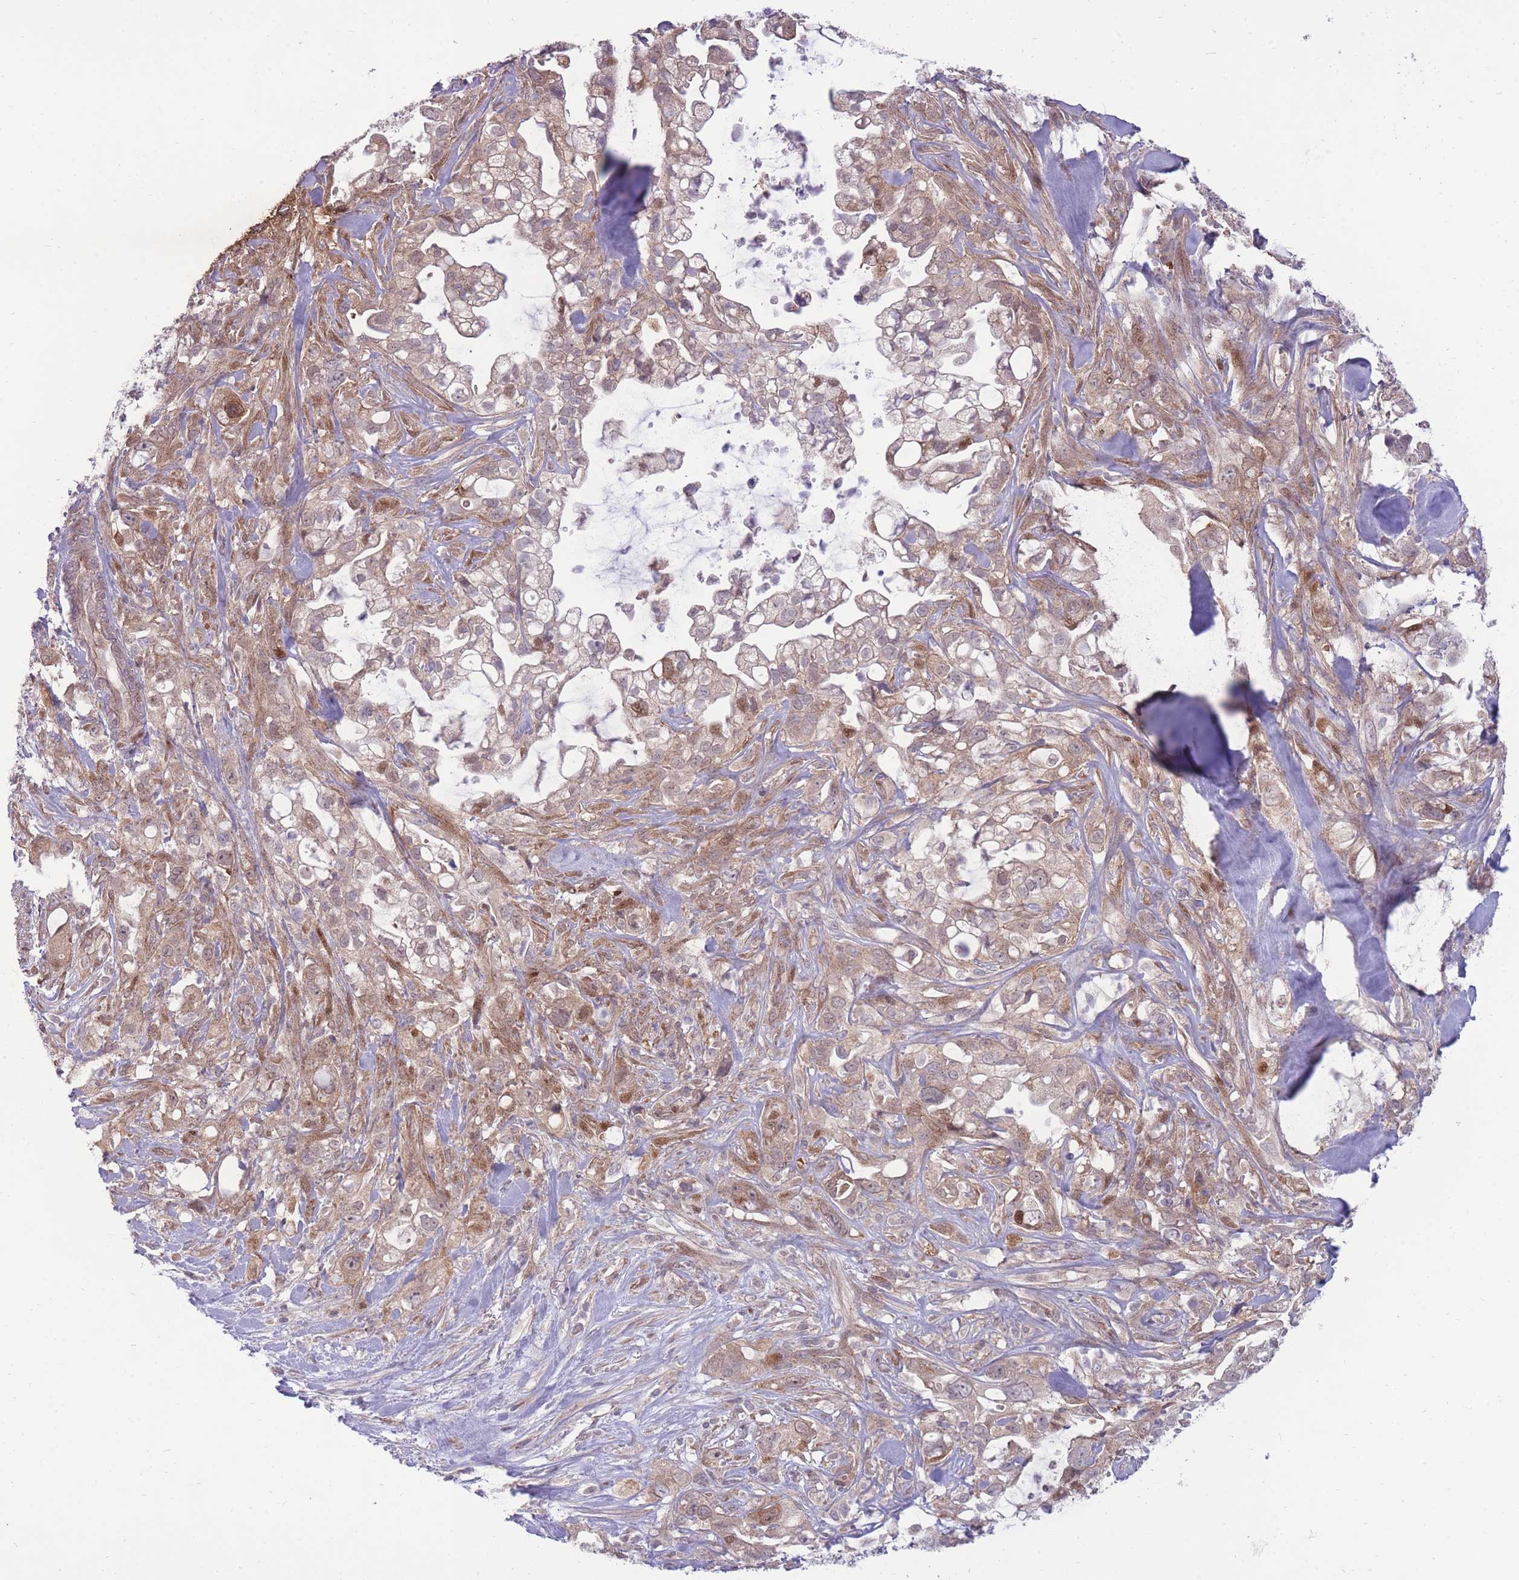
{"staining": {"intensity": "weak", "quantity": "25%-75%", "location": "cytoplasmic/membranous,nuclear"}, "tissue": "pancreatic cancer", "cell_type": "Tumor cells", "image_type": "cancer", "snomed": [{"axis": "morphology", "description": "Adenocarcinoma, NOS"}, {"axis": "topography", "description": "Pancreas"}], "caption": "Human pancreatic cancer stained with a protein marker demonstrates weak staining in tumor cells.", "gene": "RIC8A", "patient": {"sex": "female", "age": 61}}